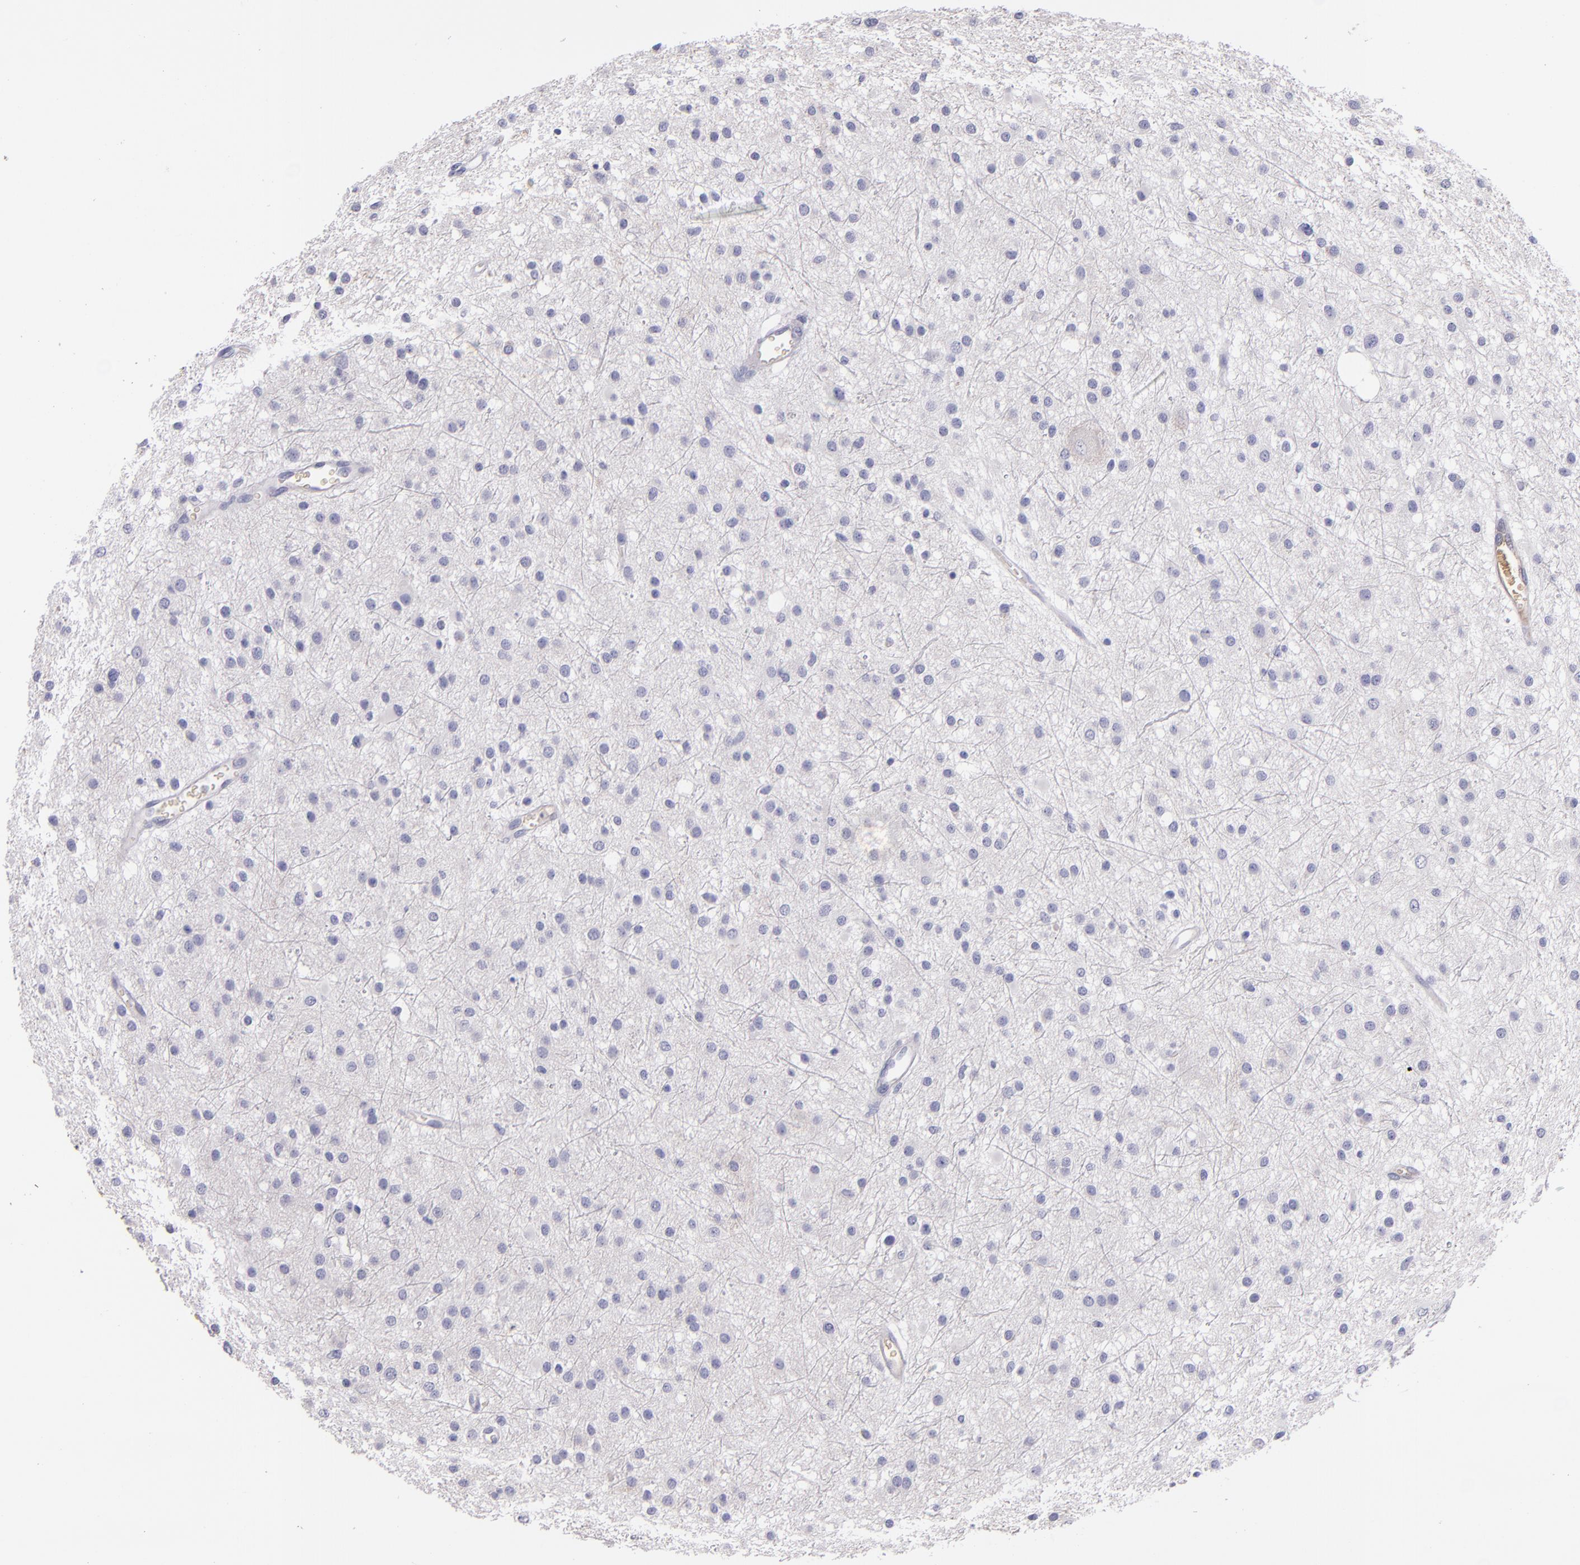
{"staining": {"intensity": "negative", "quantity": "none", "location": "none"}, "tissue": "glioma", "cell_type": "Tumor cells", "image_type": "cancer", "snomed": [{"axis": "morphology", "description": "Glioma, malignant, Low grade"}, {"axis": "topography", "description": "Brain"}], "caption": "Tumor cells show no significant positivity in glioma.", "gene": "KNG1", "patient": {"sex": "female", "age": 36}}